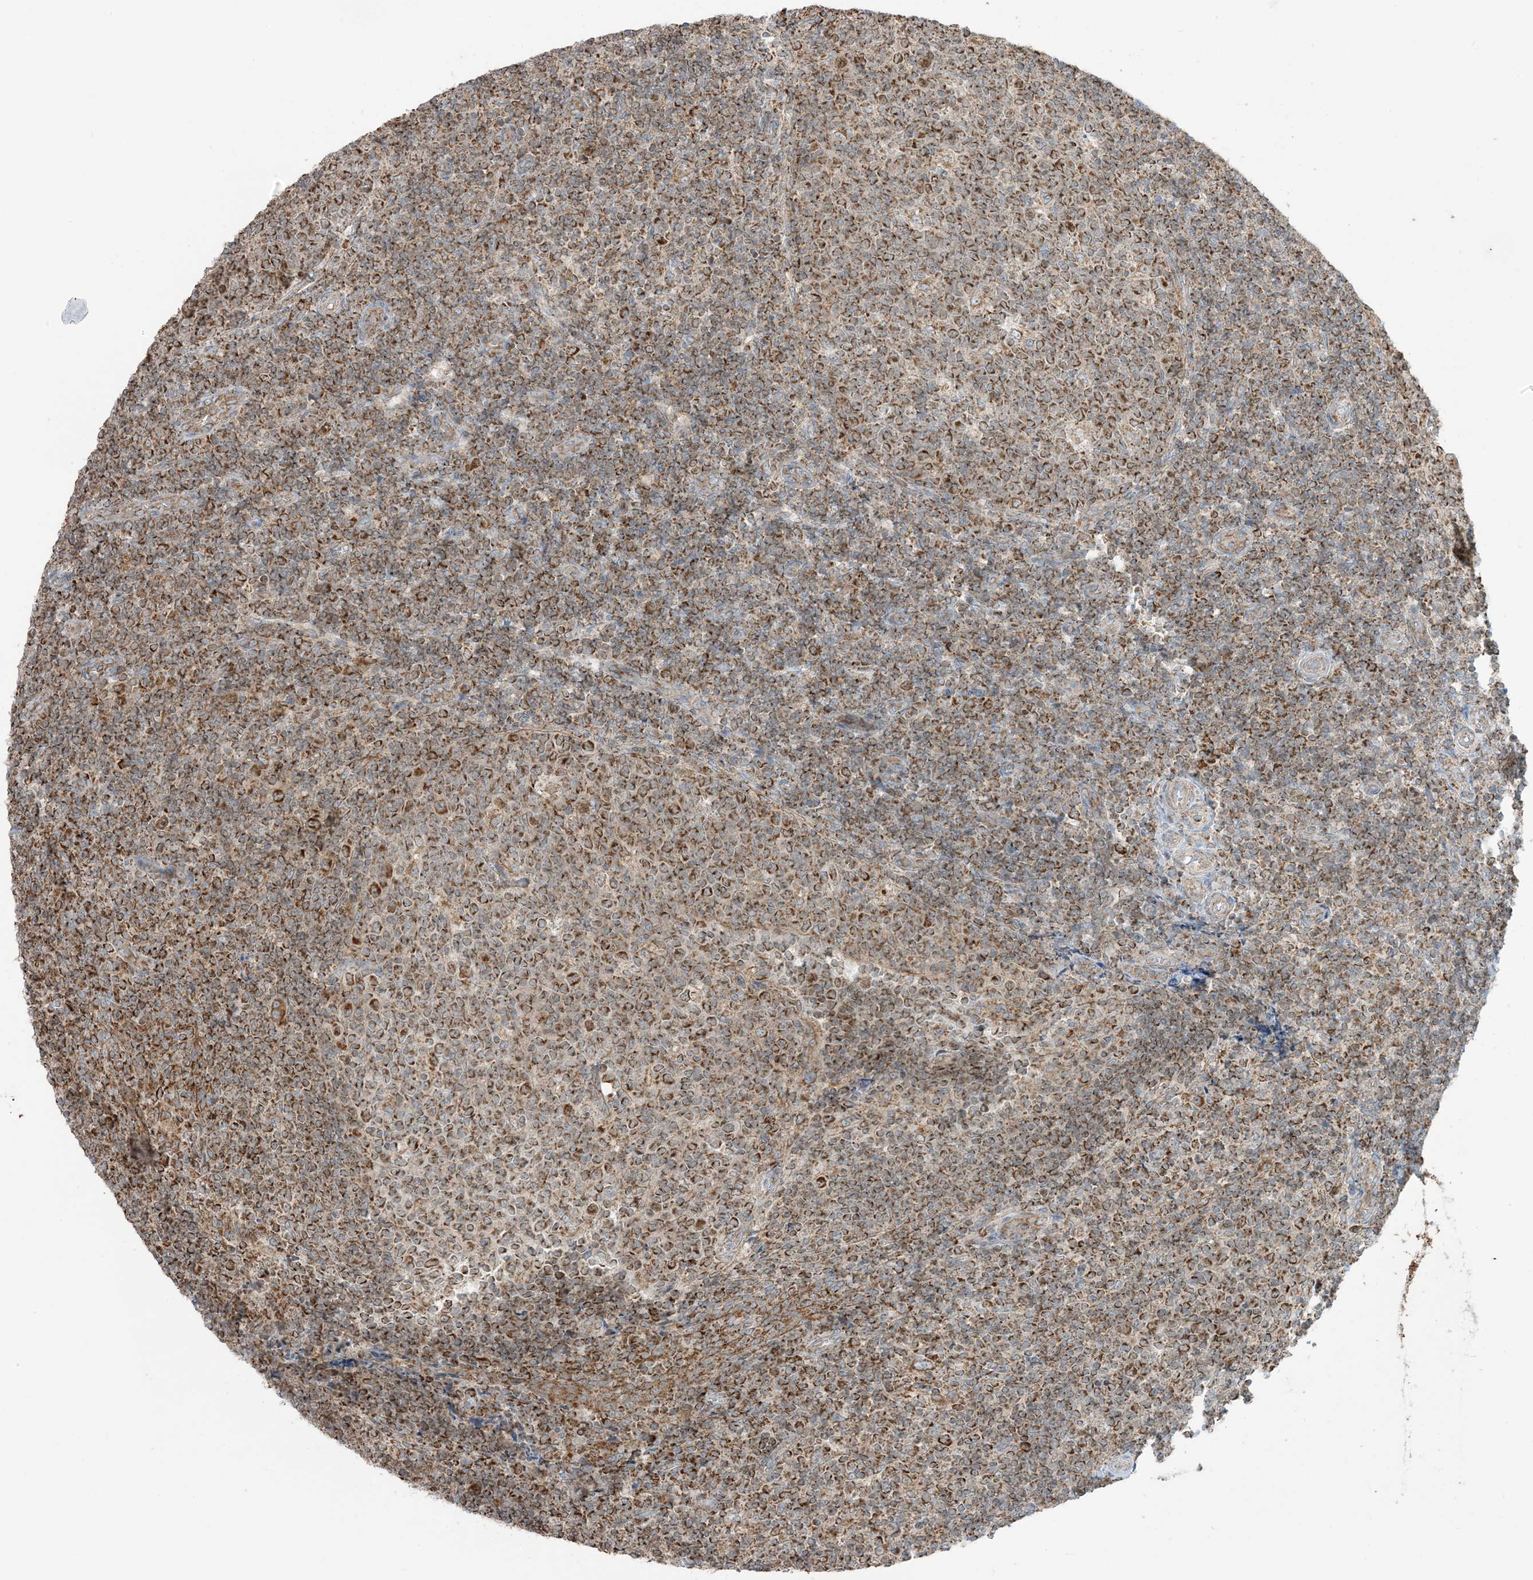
{"staining": {"intensity": "strong", "quantity": ">75%", "location": "cytoplasmic/membranous"}, "tissue": "tonsil", "cell_type": "Germinal center cells", "image_type": "normal", "snomed": [{"axis": "morphology", "description": "Normal tissue, NOS"}, {"axis": "topography", "description": "Tonsil"}], "caption": "Tonsil stained with a brown dye demonstrates strong cytoplasmic/membranous positive expression in approximately >75% of germinal center cells.", "gene": "N4BP3", "patient": {"sex": "female", "age": 19}}